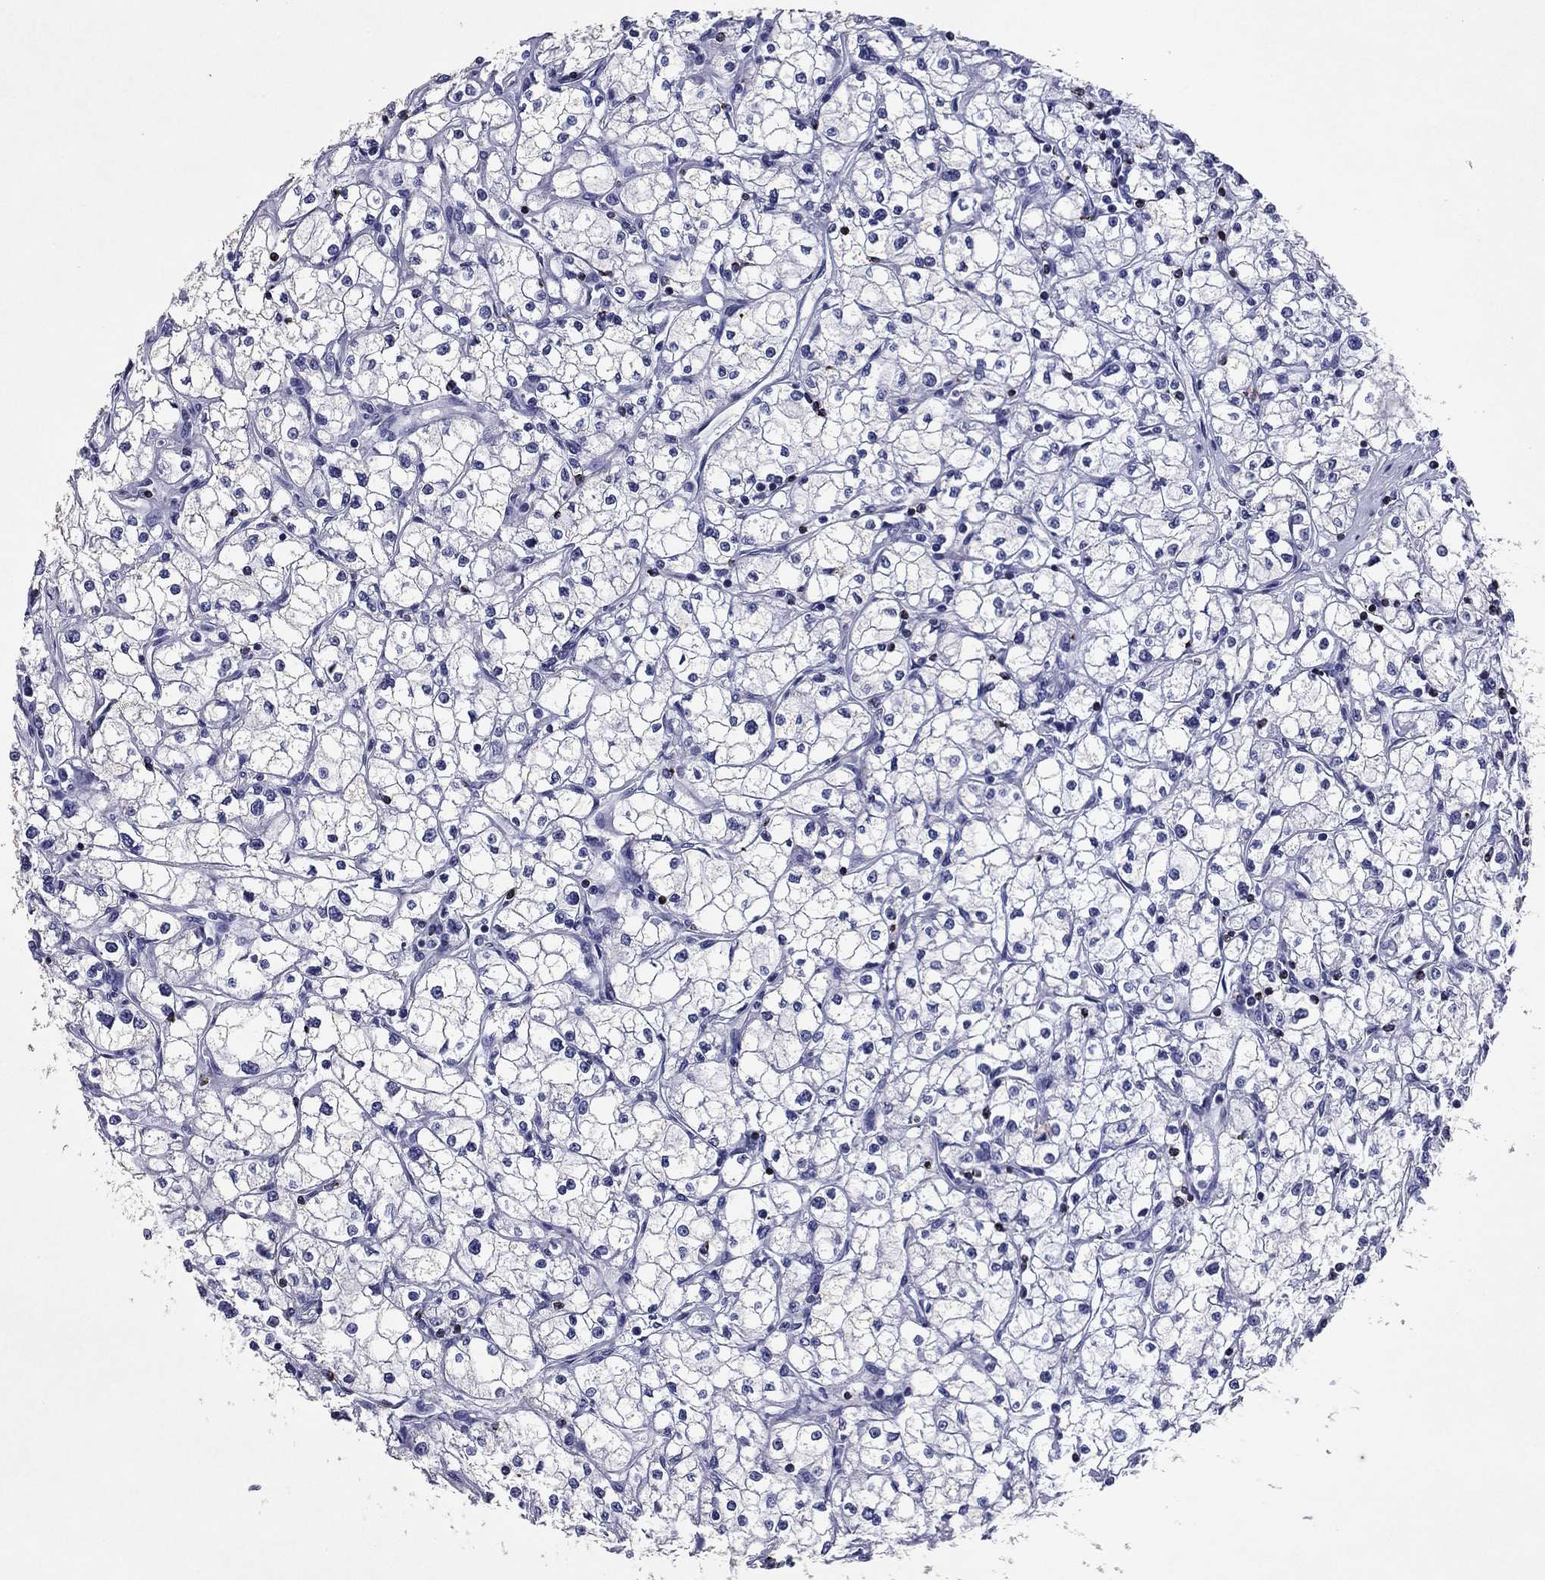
{"staining": {"intensity": "negative", "quantity": "none", "location": "none"}, "tissue": "renal cancer", "cell_type": "Tumor cells", "image_type": "cancer", "snomed": [{"axis": "morphology", "description": "Adenocarcinoma, NOS"}, {"axis": "topography", "description": "Kidney"}], "caption": "Immunohistochemical staining of adenocarcinoma (renal) shows no significant expression in tumor cells.", "gene": "GZMK", "patient": {"sex": "male", "age": 67}}